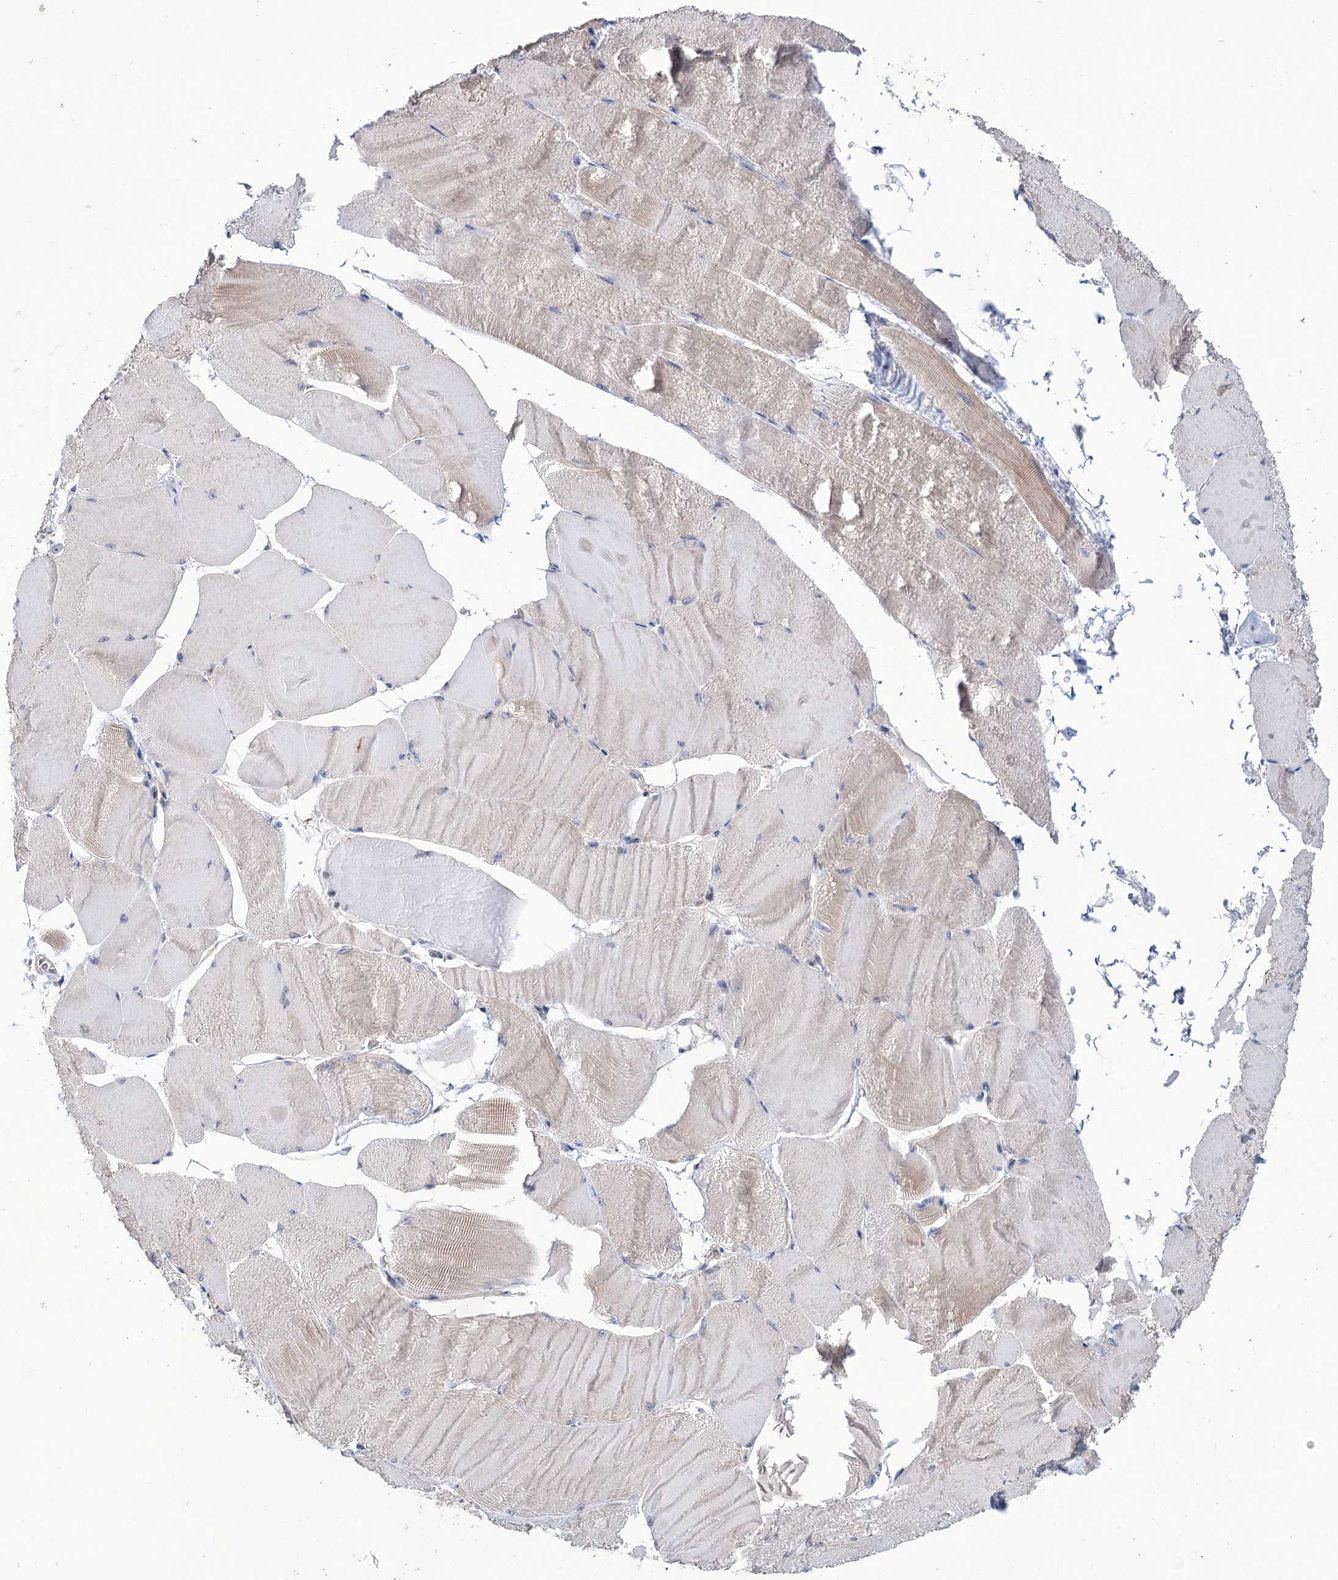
{"staining": {"intensity": "weak", "quantity": "<25%", "location": "cytoplasmic/membranous"}, "tissue": "skeletal muscle", "cell_type": "Myocytes", "image_type": "normal", "snomed": [{"axis": "morphology", "description": "Normal tissue, NOS"}, {"axis": "morphology", "description": "Basal cell carcinoma"}, {"axis": "topography", "description": "Skeletal muscle"}], "caption": "There is no significant staining in myocytes of skeletal muscle. (DAB IHC with hematoxylin counter stain).", "gene": "SEC24A", "patient": {"sex": "female", "age": 64}}